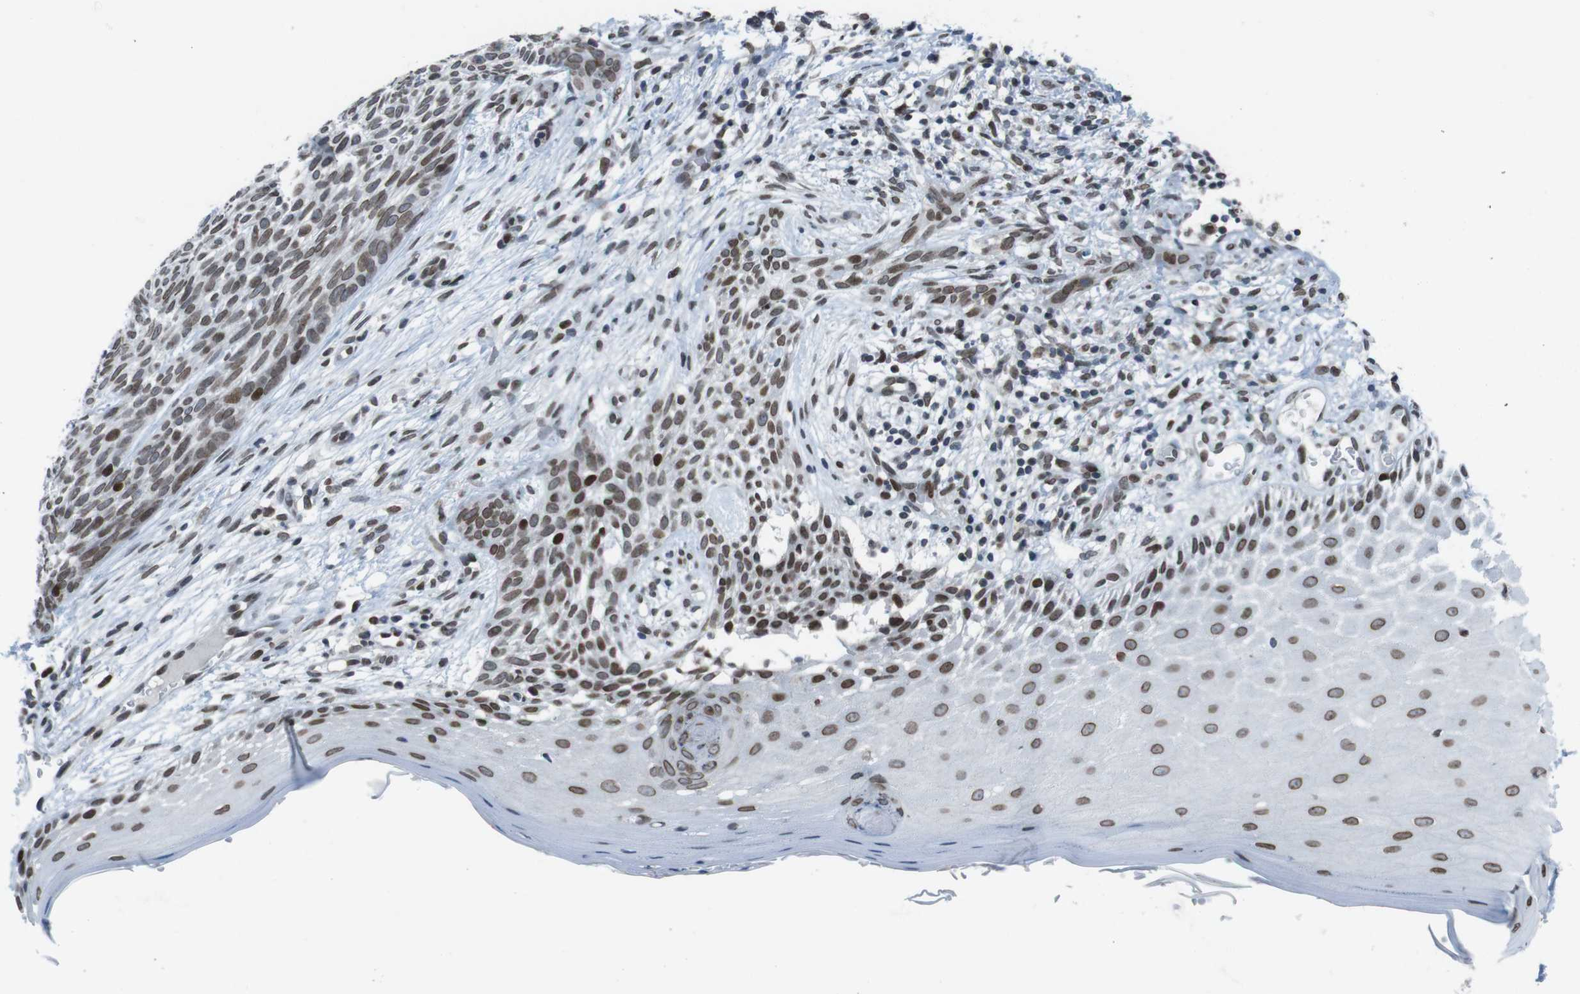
{"staining": {"intensity": "moderate", "quantity": ">75%", "location": "cytoplasmic/membranous,nuclear"}, "tissue": "skin cancer", "cell_type": "Tumor cells", "image_type": "cancer", "snomed": [{"axis": "morphology", "description": "Basal cell carcinoma"}, {"axis": "topography", "description": "Skin"}], "caption": "Skin basal cell carcinoma stained with a brown dye shows moderate cytoplasmic/membranous and nuclear positive expression in approximately >75% of tumor cells.", "gene": "MAD1L1", "patient": {"sex": "female", "age": 59}}